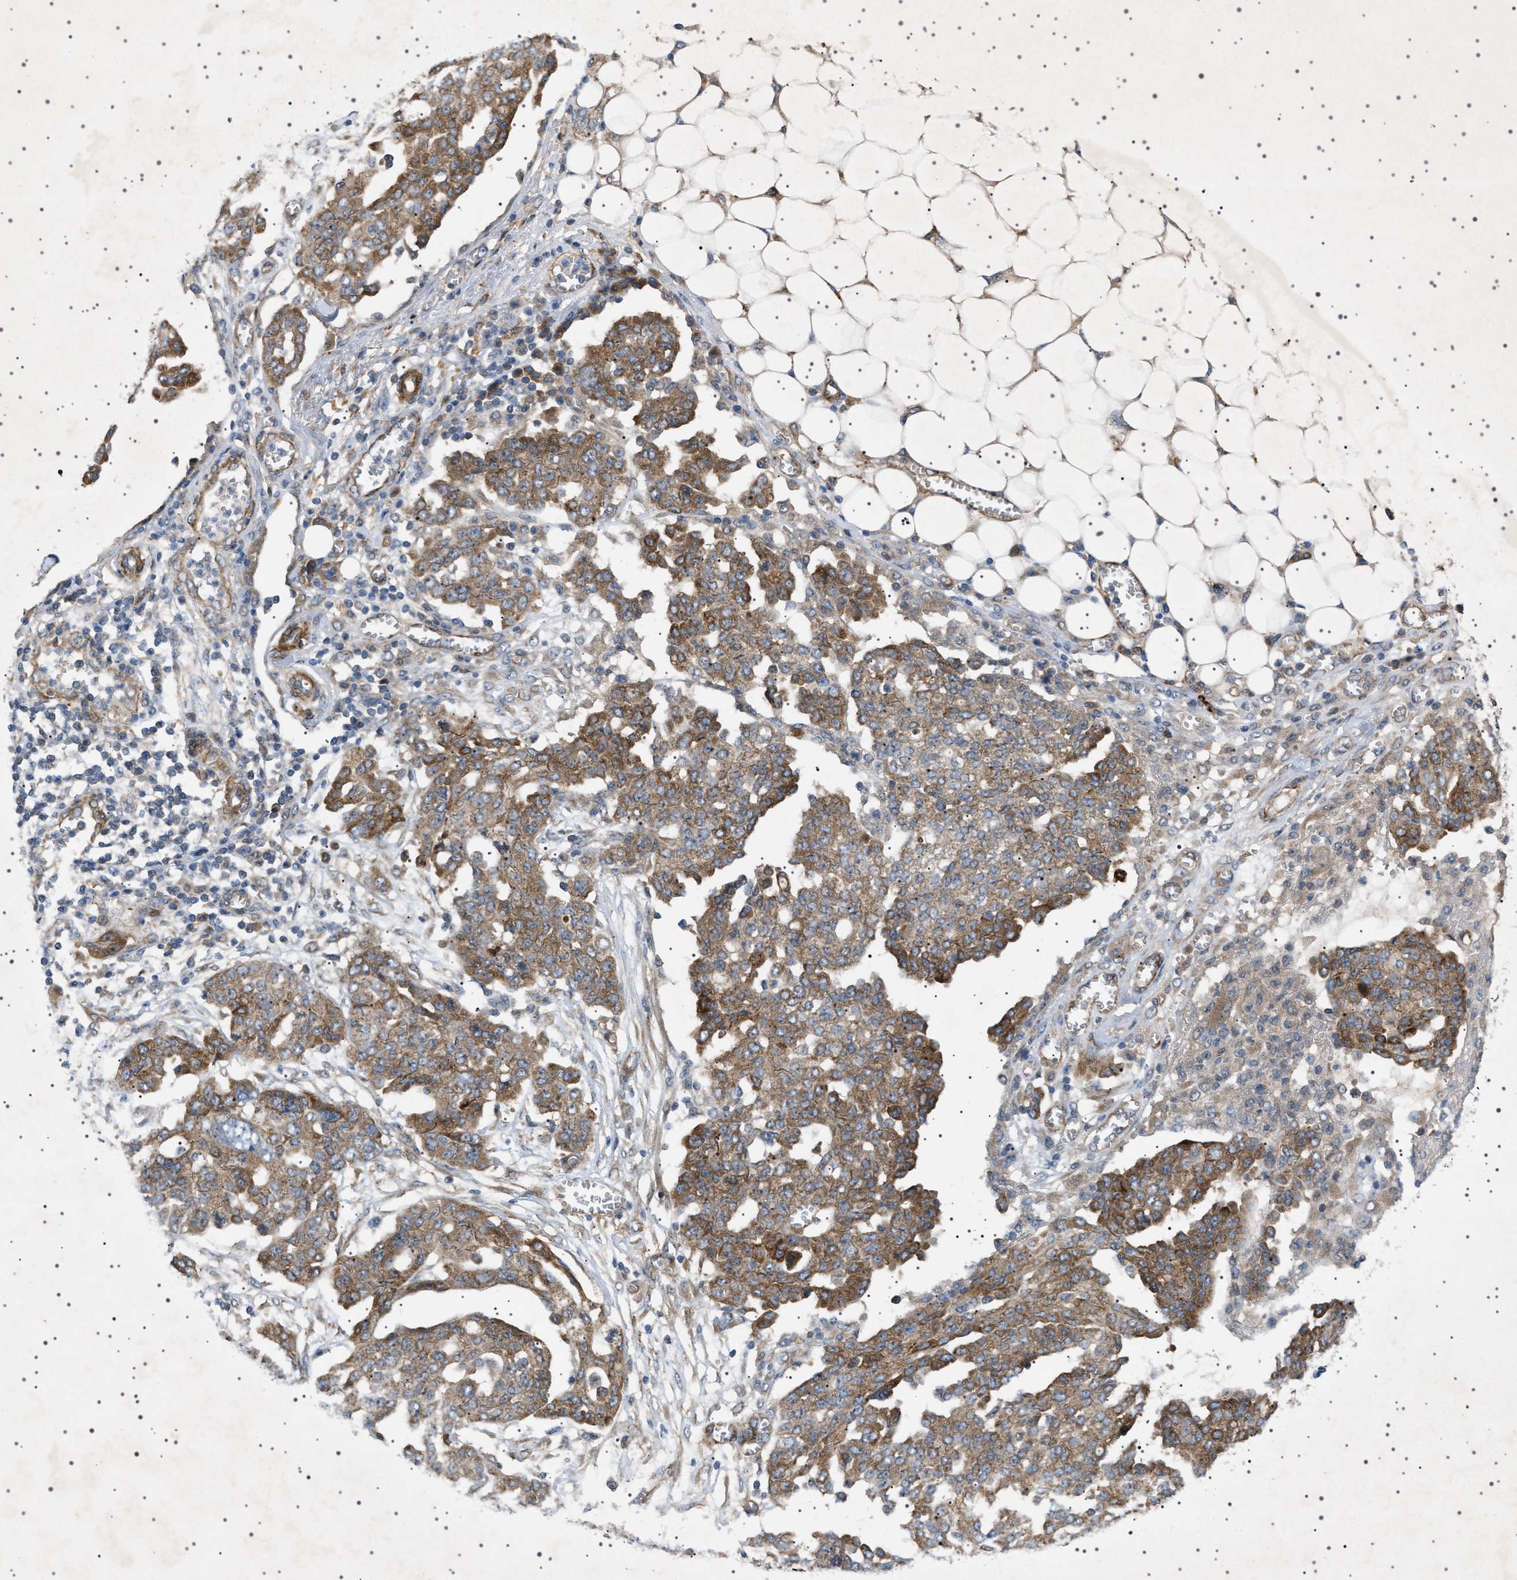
{"staining": {"intensity": "moderate", "quantity": ">75%", "location": "cytoplasmic/membranous"}, "tissue": "ovarian cancer", "cell_type": "Tumor cells", "image_type": "cancer", "snomed": [{"axis": "morphology", "description": "Cystadenocarcinoma, serous, NOS"}, {"axis": "topography", "description": "Soft tissue"}, {"axis": "topography", "description": "Ovary"}], "caption": "IHC micrograph of human ovarian cancer (serous cystadenocarcinoma) stained for a protein (brown), which exhibits medium levels of moderate cytoplasmic/membranous staining in approximately >75% of tumor cells.", "gene": "CCDC186", "patient": {"sex": "female", "age": 57}}